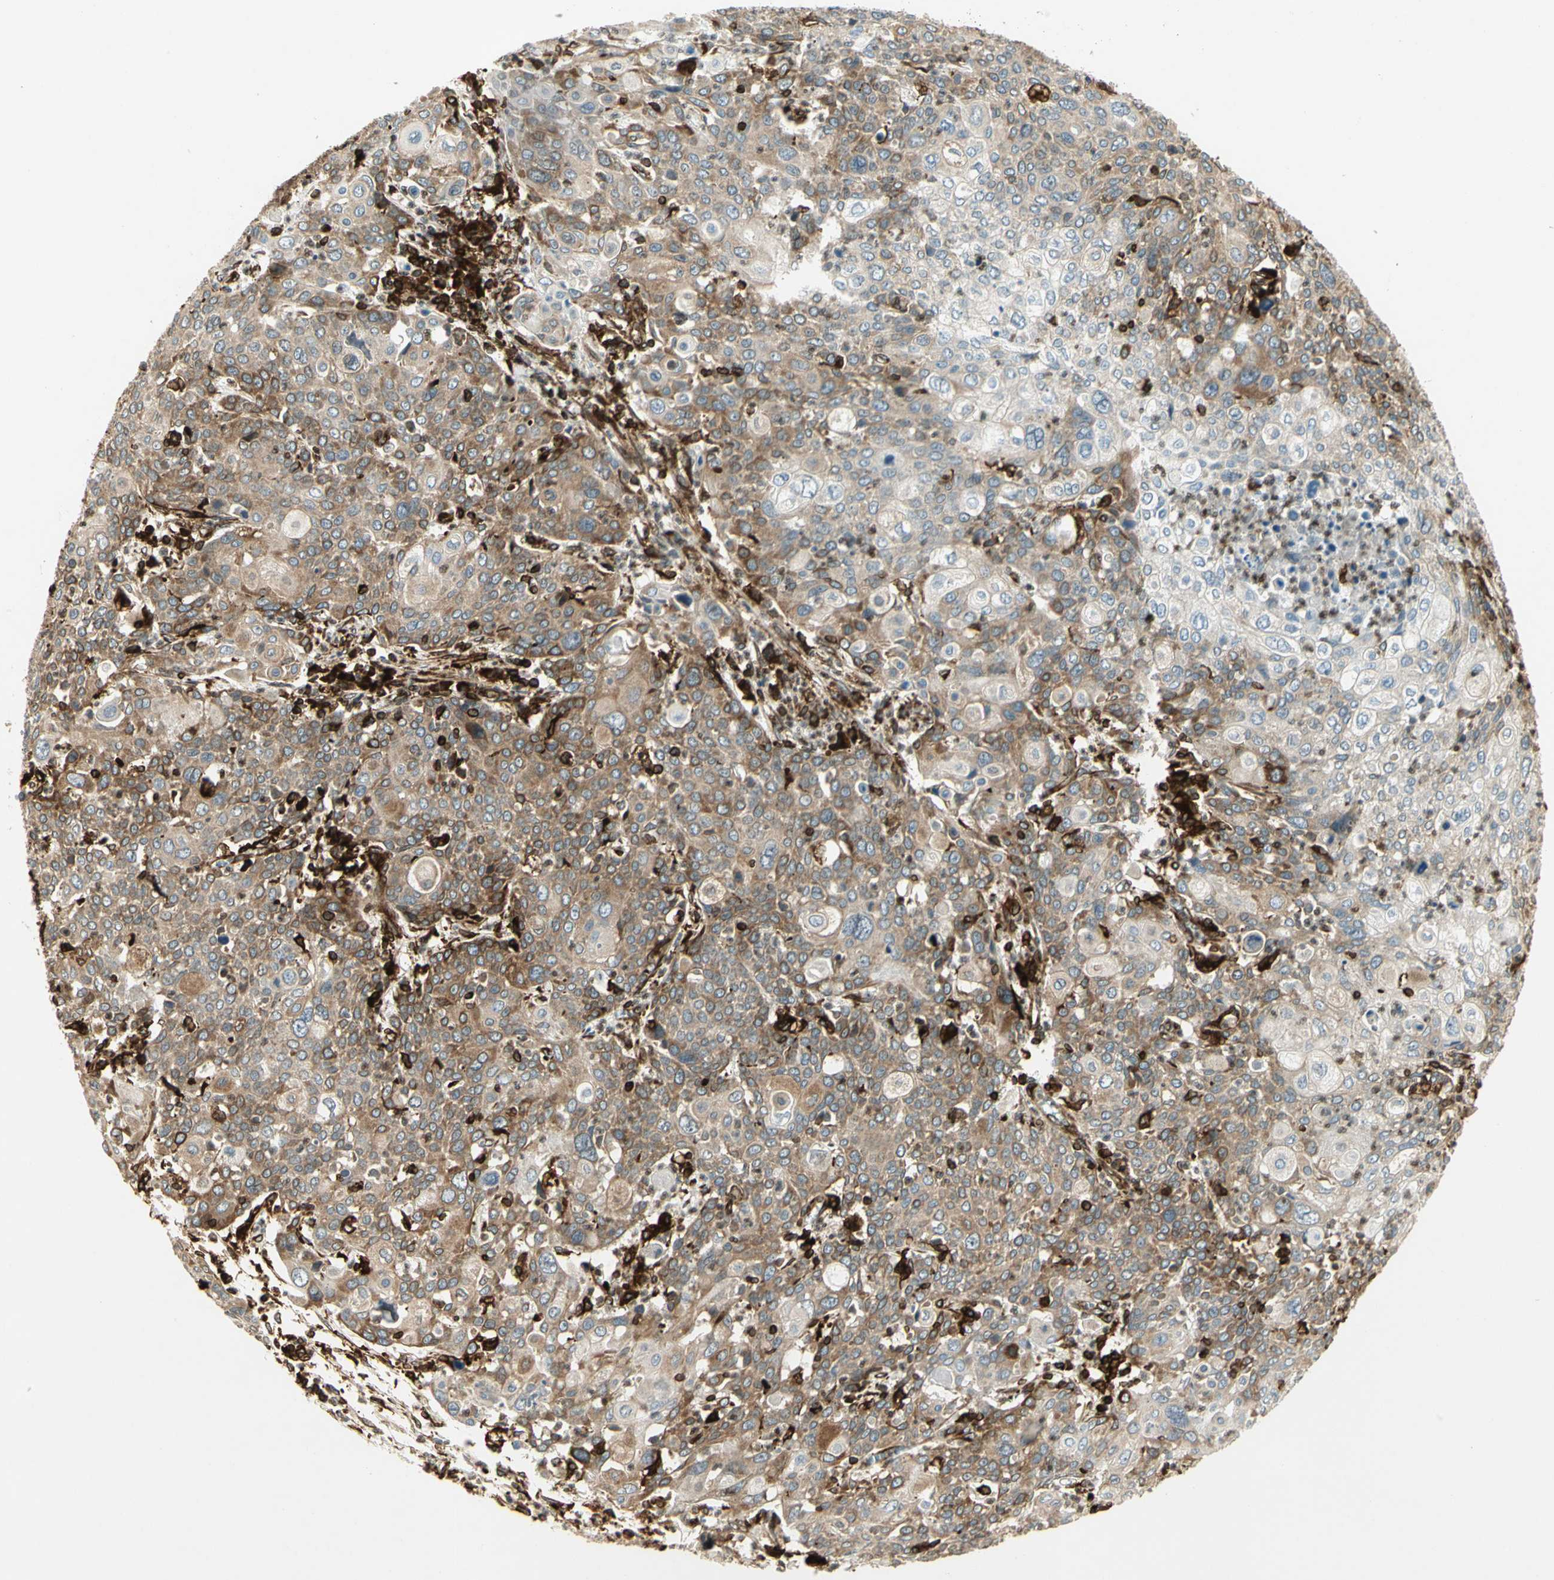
{"staining": {"intensity": "moderate", "quantity": ">75%", "location": "cytoplasmic/membranous"}, "tissue": "cervical cancer", "cell_type": "Tumor cells", "image_type": "cancer", "snomed": [{"axis": "morphology", "description": "Squamous cell carcinoma, NOS"}, {"axis": "topography", "description": "Cervix"}], "caption": "Immunohistochemical staining of human cervical cancer demonstrates medium levels of moderate cytoplasmic/membranous protein staining in about >75% of tumor cells.", "gene": "TAPBP", "patient": {"sex": "female", "age": 40}}